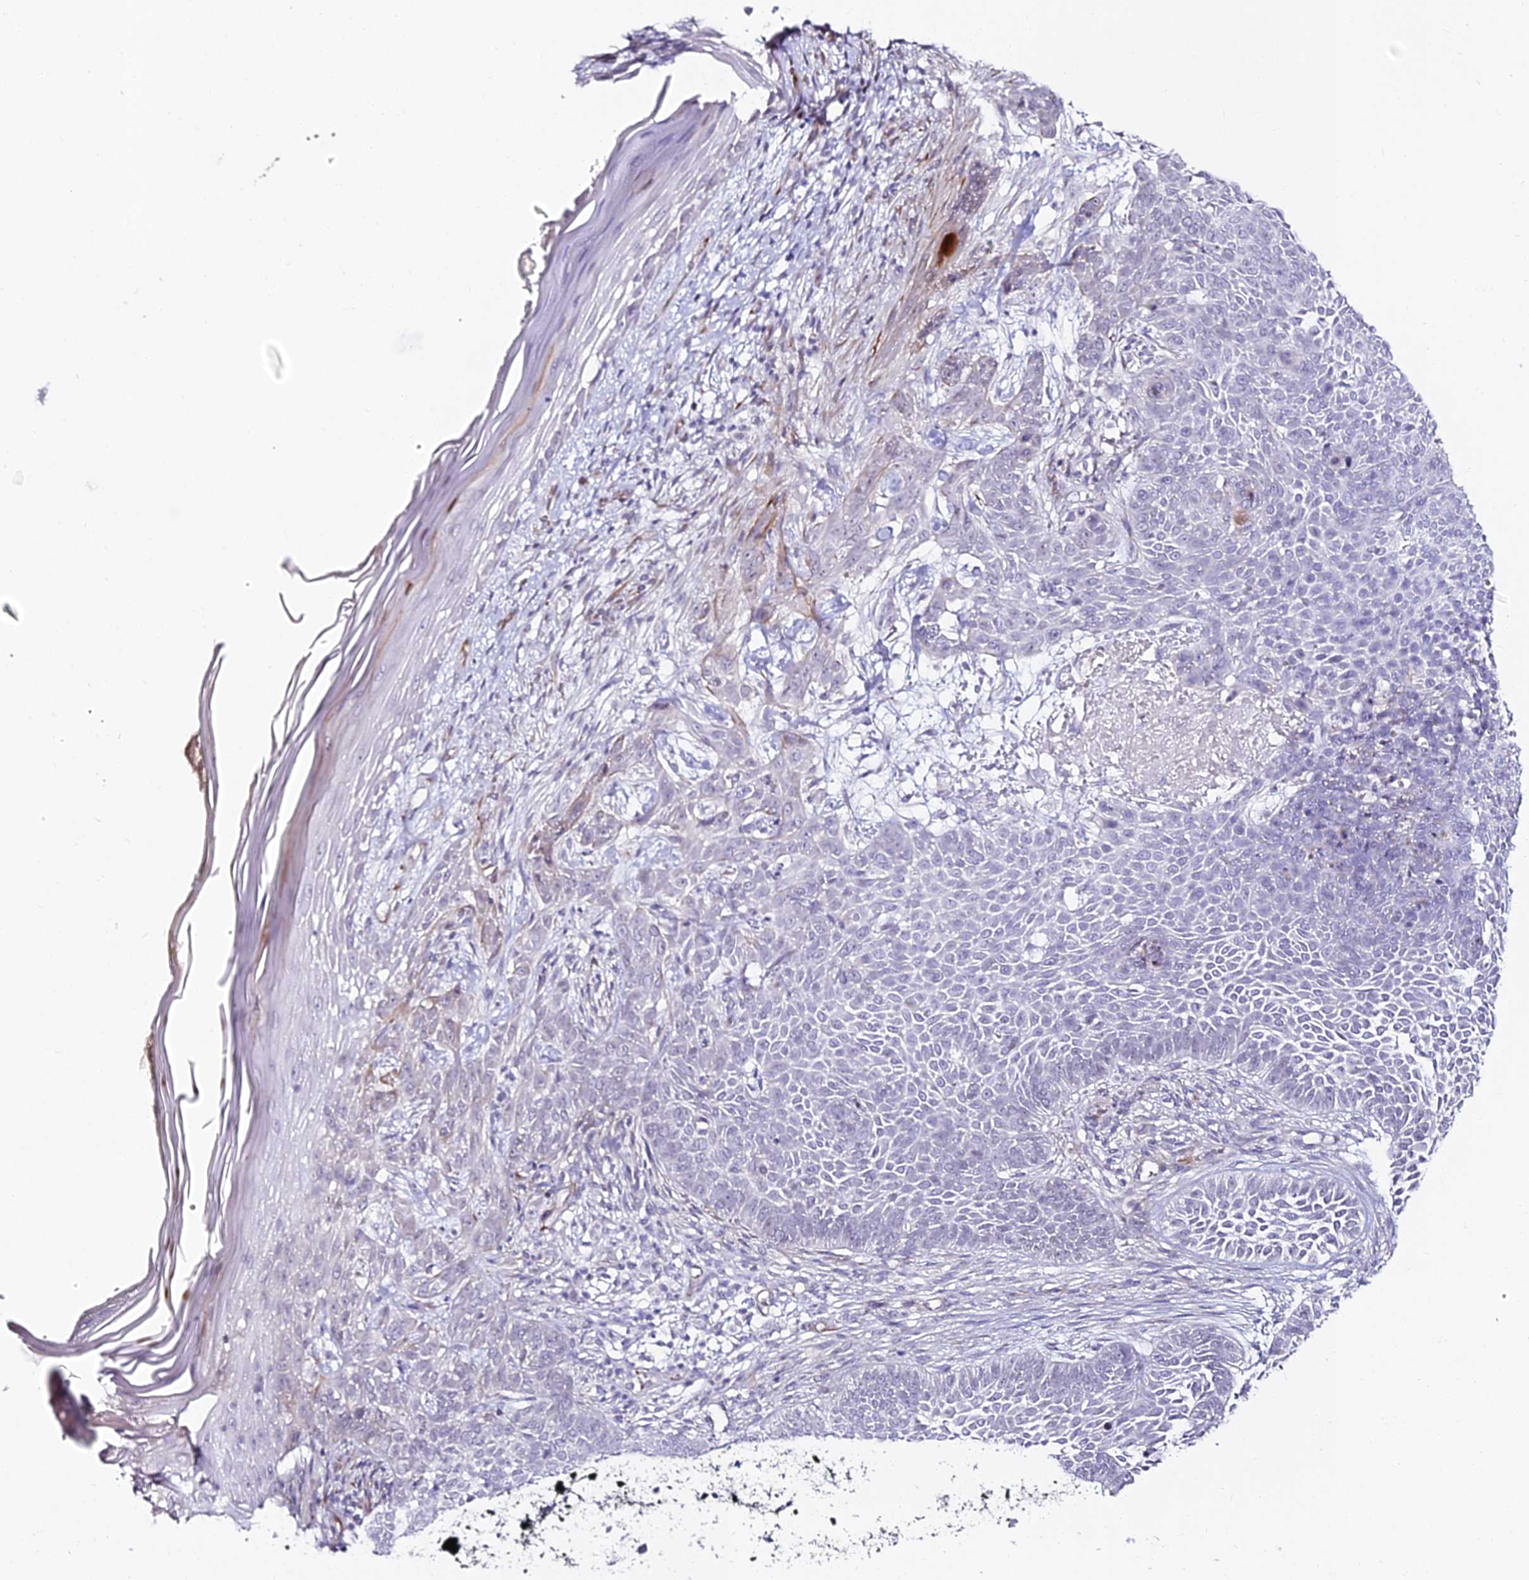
{"staining": {"intensity": "negative", "quantity": "none", "location": "none"}, "tissue": "skin cancer", "cell_type": "Tumor cells", "image_type": "cancer", "snomed": [{"axis": "morphology", "description": "Basal cell carcinoma"}, {"axis": "topography", "description": "Skin"}], "caption": "High power microscopy photomicrograph of an IHC photomicrograph of skin cancer (basal cell carcinoma), revealing no significant positivity in tumor cells.", "gene": "ALPG", "patient": {"sex": "male", "age": 85}}